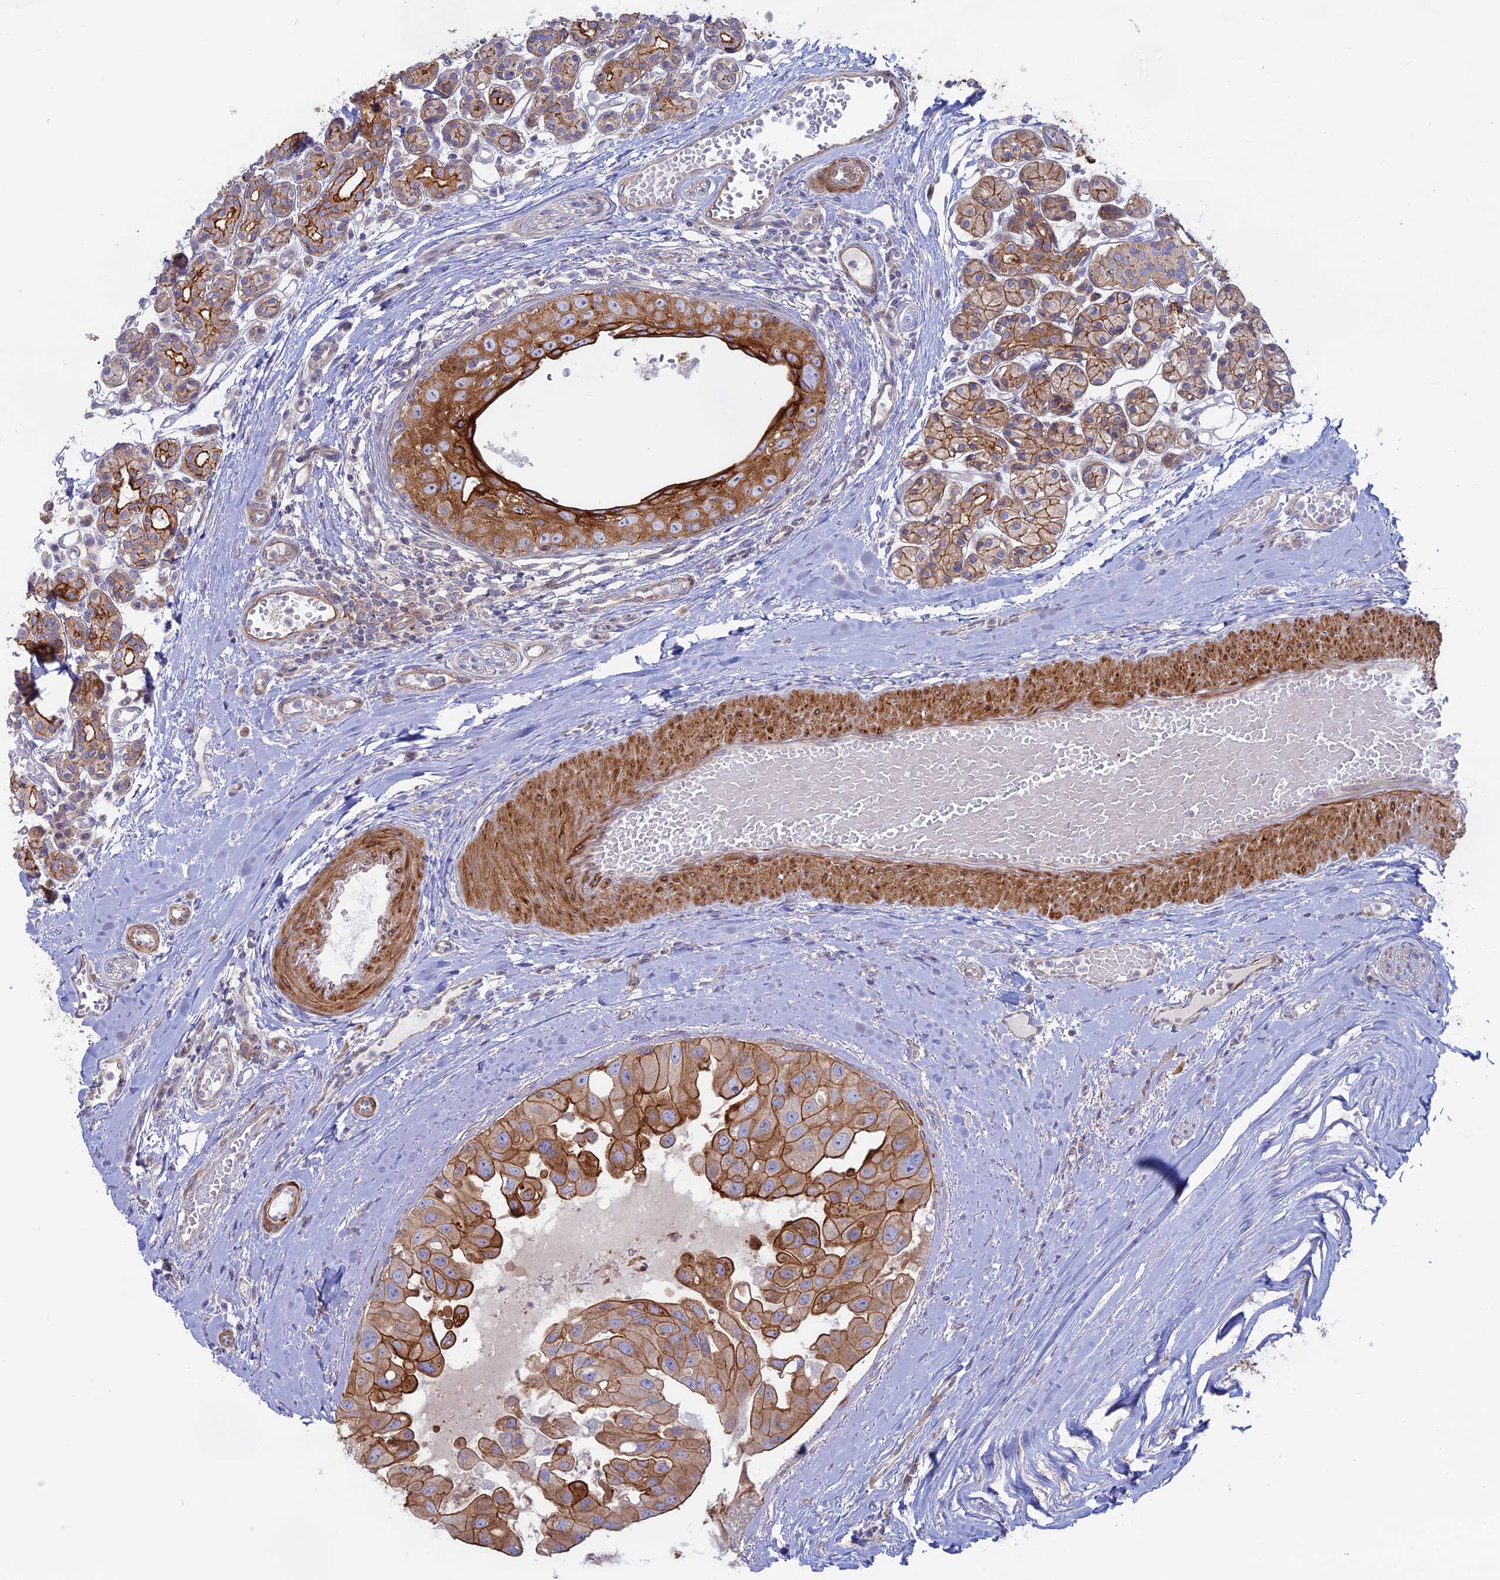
{"staining": {"intensity": "strong", "quantity": ">75%", "location": "cytoplasmic/membranous"}, "tissue": "head and neck cancer", "cell_type": "Tumor cells", "image_type": "cancer", "snomed": [{"axis": "morphology", "description": "Adenocarcinoma, NOS"}, {"axis": "morphology", "description": "Adenocarcinoma, metastatic, NOS"}, {"axis": "topography", "description": "Head-Neck"}], "caption": "Head and neck cancer tissue shows strong cytoplasmic/membranous positivity in approximately >75% of tumor cells, visualized by immunohistochemistry. (Brightfield microscopy of DAB IHC at high magnification).", "gene": "MYO5B", "patient": {"sex": "male", "age": 75}}